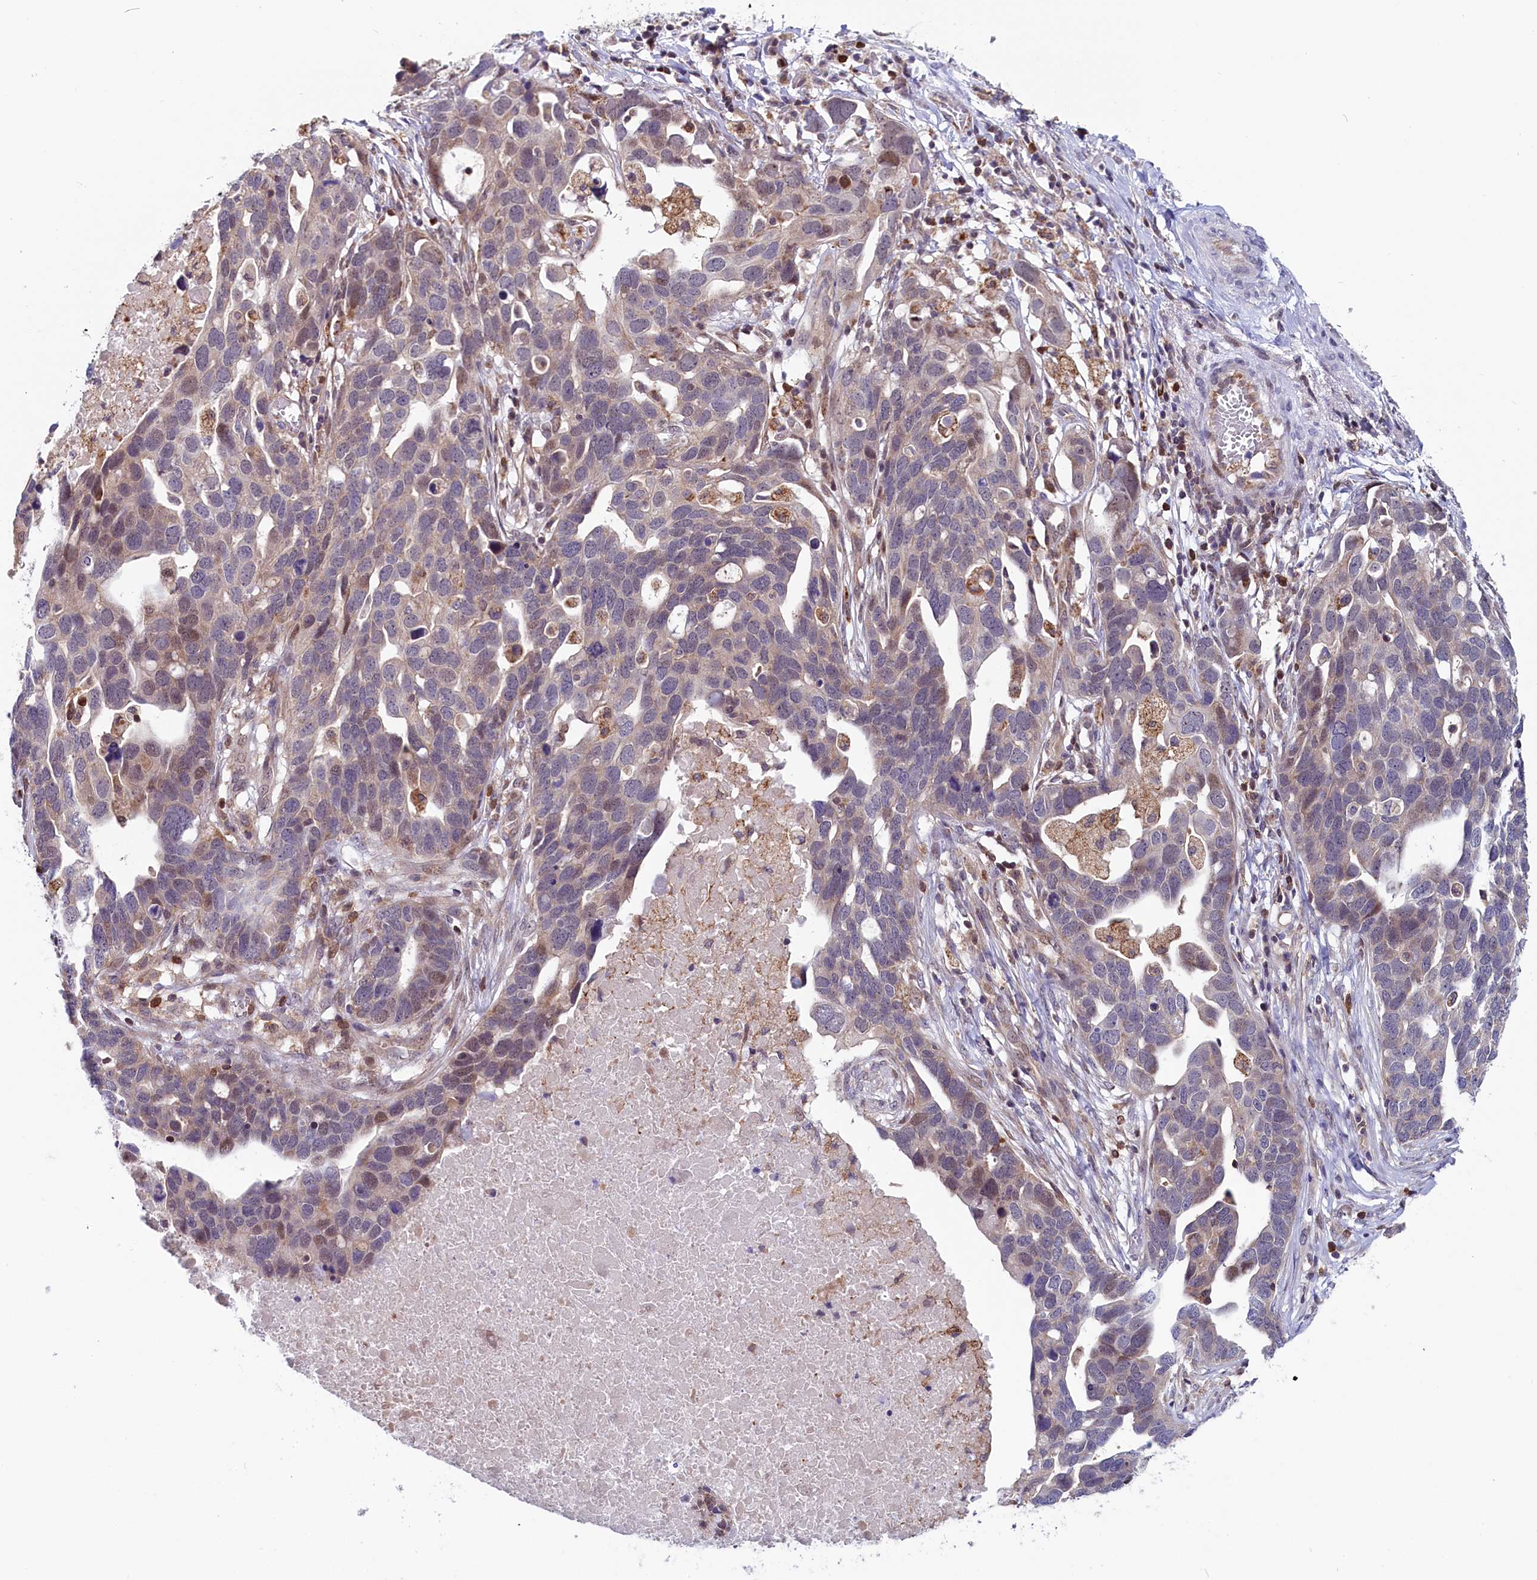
{"staining": {"intensity": "weak", "quantity": "25%-75%", "location": "cytoplasmic/membranous,nuclear"}, "tissue": "ovarian cancer", "cell_type": "Tumor cells", "image_type": "cancer", "snomed": [{"axis": "morphology", "description": "Cystadenocarcinoma, serous, NOS"}, {"axis": "topography", "description": "Ovary"}], "caption": "The image displays staining of ovarian cancer, revealing weak cytoplasmic/membranous and nuclear protein staining (brown color) within tumor cells.", "gene": "CIAPIN1", "patient": {"sex": "female", "age": 54}}